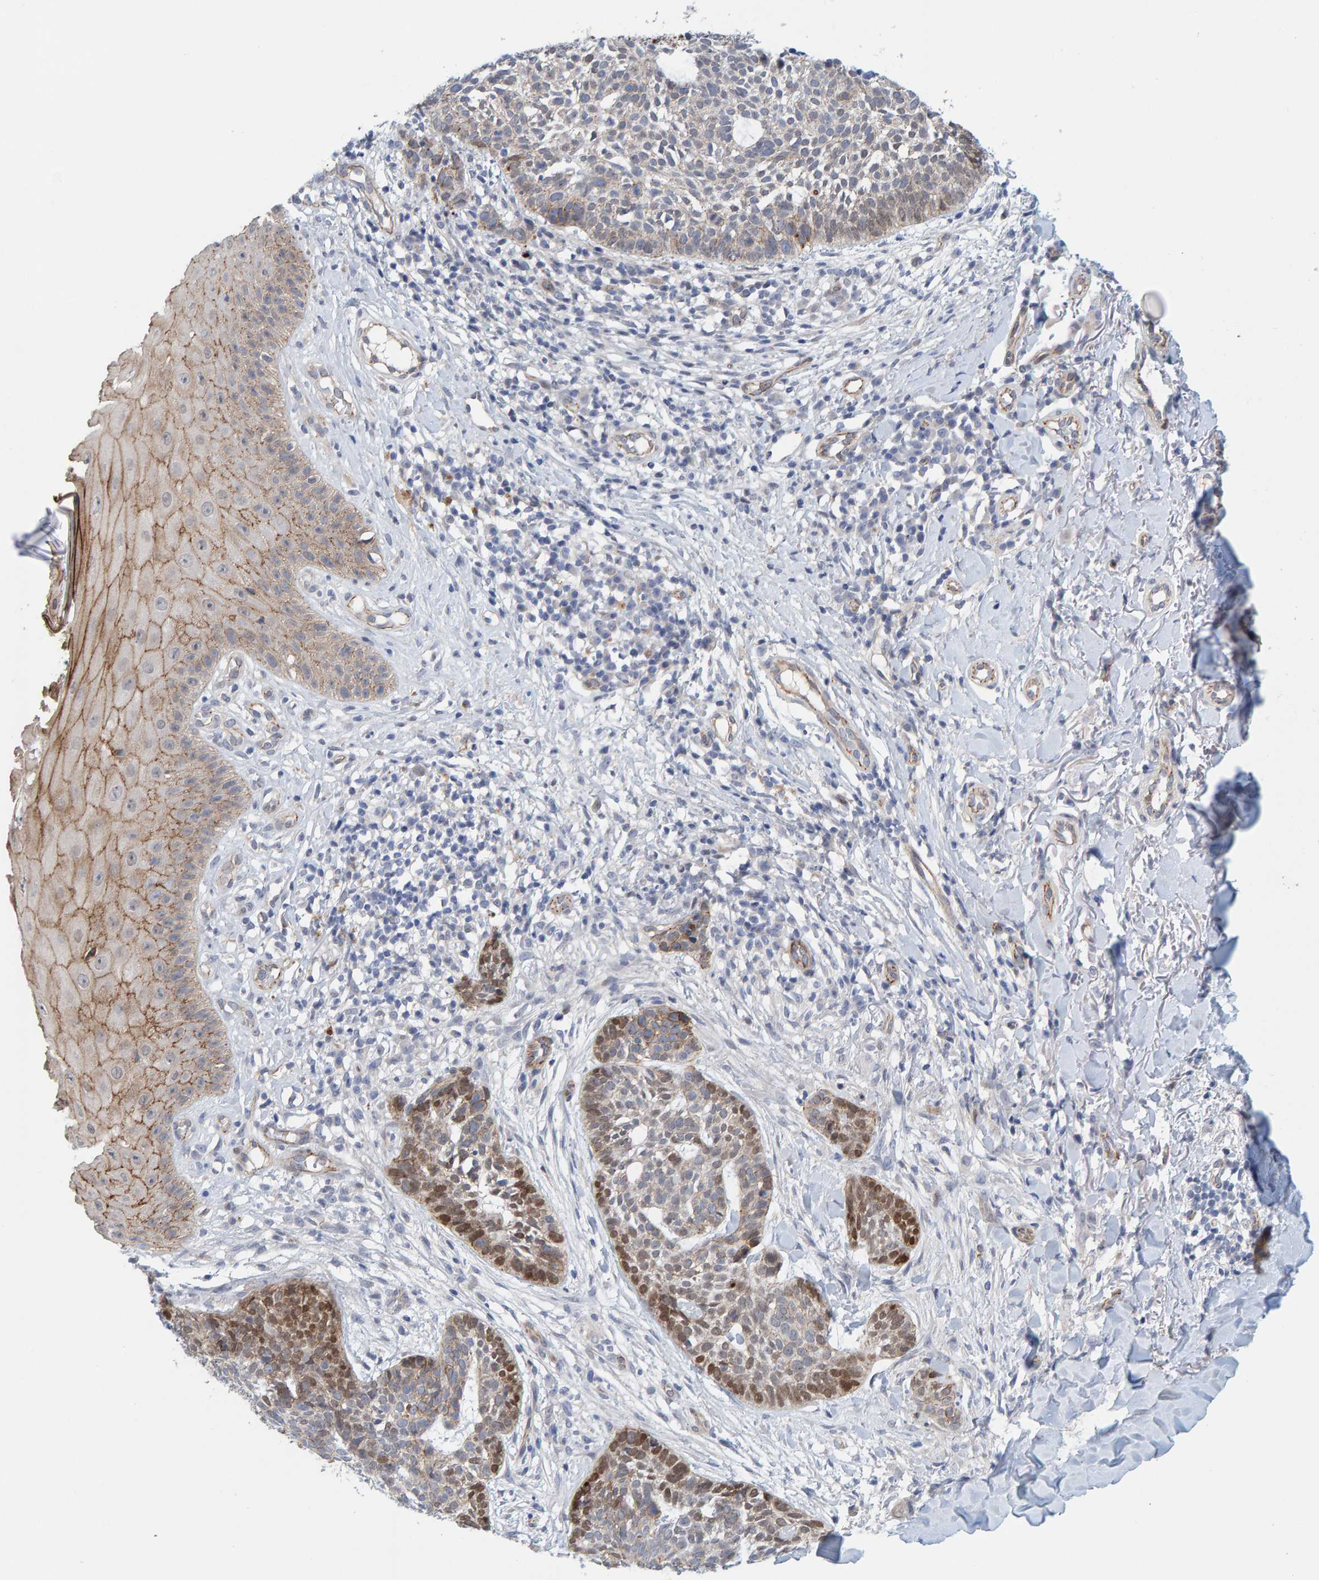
{"staining": {"intensity": "moderate", "quantity": "<25%", "location": "cytoplasmic/membranous,nuclear"}, "tissue": "skin cancer", "cell_type": "Tumor cells", "image_type": "cancer", "snomed": [{"axis": "morphology", "description": "Normal tissue, NOS"}, {"axis": "morphology", "description": "Basal cell carcinoma"}, {"axis": "topography", "description": "Skin"}], "caption": "Immunohistochemical staining of human skin cancer (basal cell carcinoma) shows low levels of moderate cytoplasmic/membranous and nuclear staining in about <25% of tumor cells. The staining was performed using DAB (3,3'-diaminobenzidine), with brown indicating positive protein expression. Nuclei are stained blue with hematoxylin.", "gene": "KRBA2", "patient": {"sex": "male", "age": 67}}